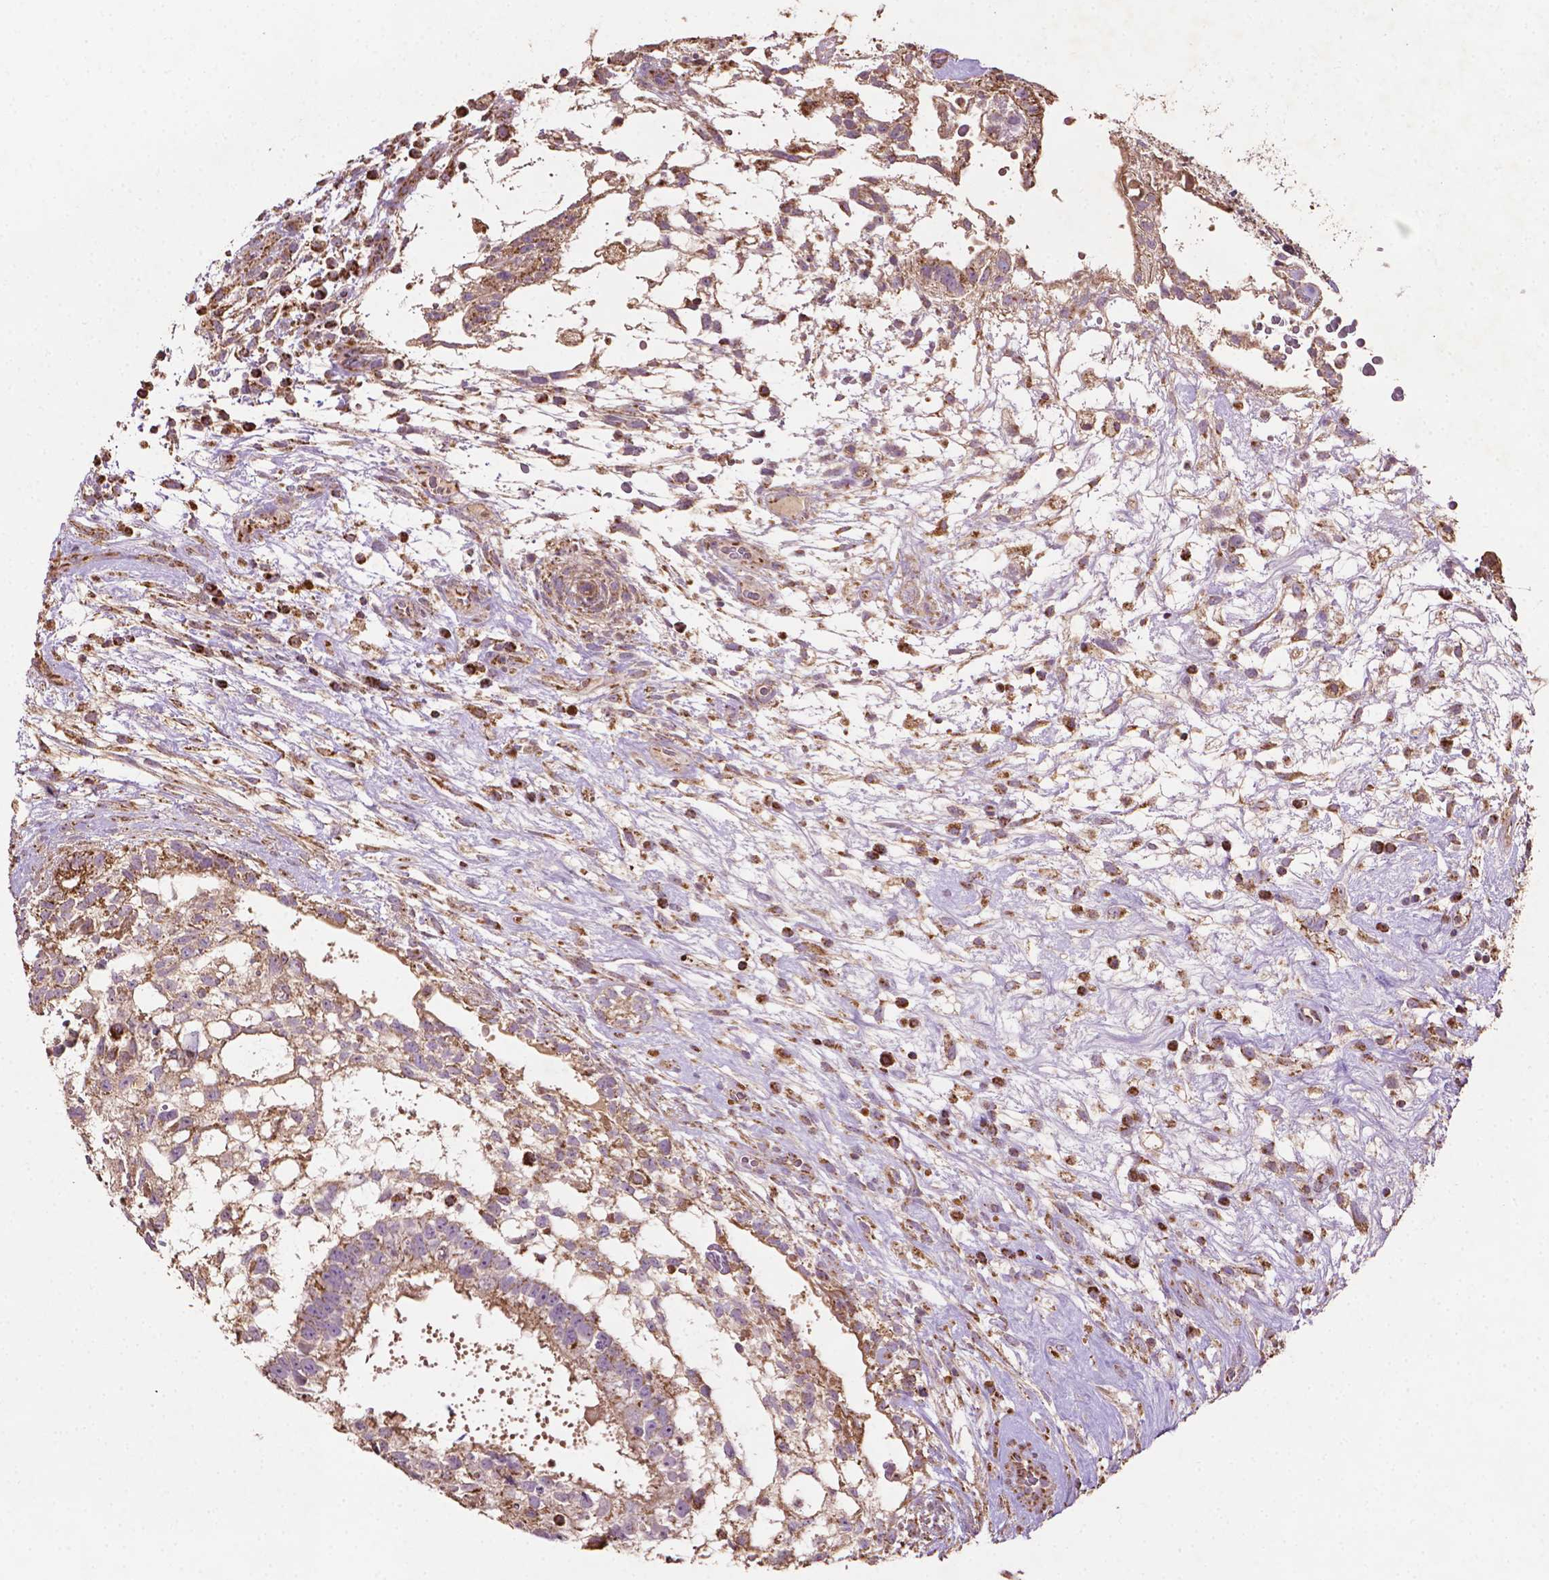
{"staining": {"intensity": "moderate", "quantity": ">75%", "location": "cytoplasmic/membranous"}, "tissue": "testis cancer", "cell_type": "Tumor cells", "image_type": "cancer", "snomed": [{"axis": "morphology", "description": "Normal tissue, NOS"}, {"axis": "morphology", "description": "Carcinoma, Embryonal, NOS"}, {"axis": "topography", "description": "Testis"}], "caption": "About >75% of tumor cells in testis cancer show moderate cytoplasmic/membranous protein positivity as visualized by brown immunohistochemical staining.", "gene": "LRR1", "patient": {"sex": "male", "age": 32}}